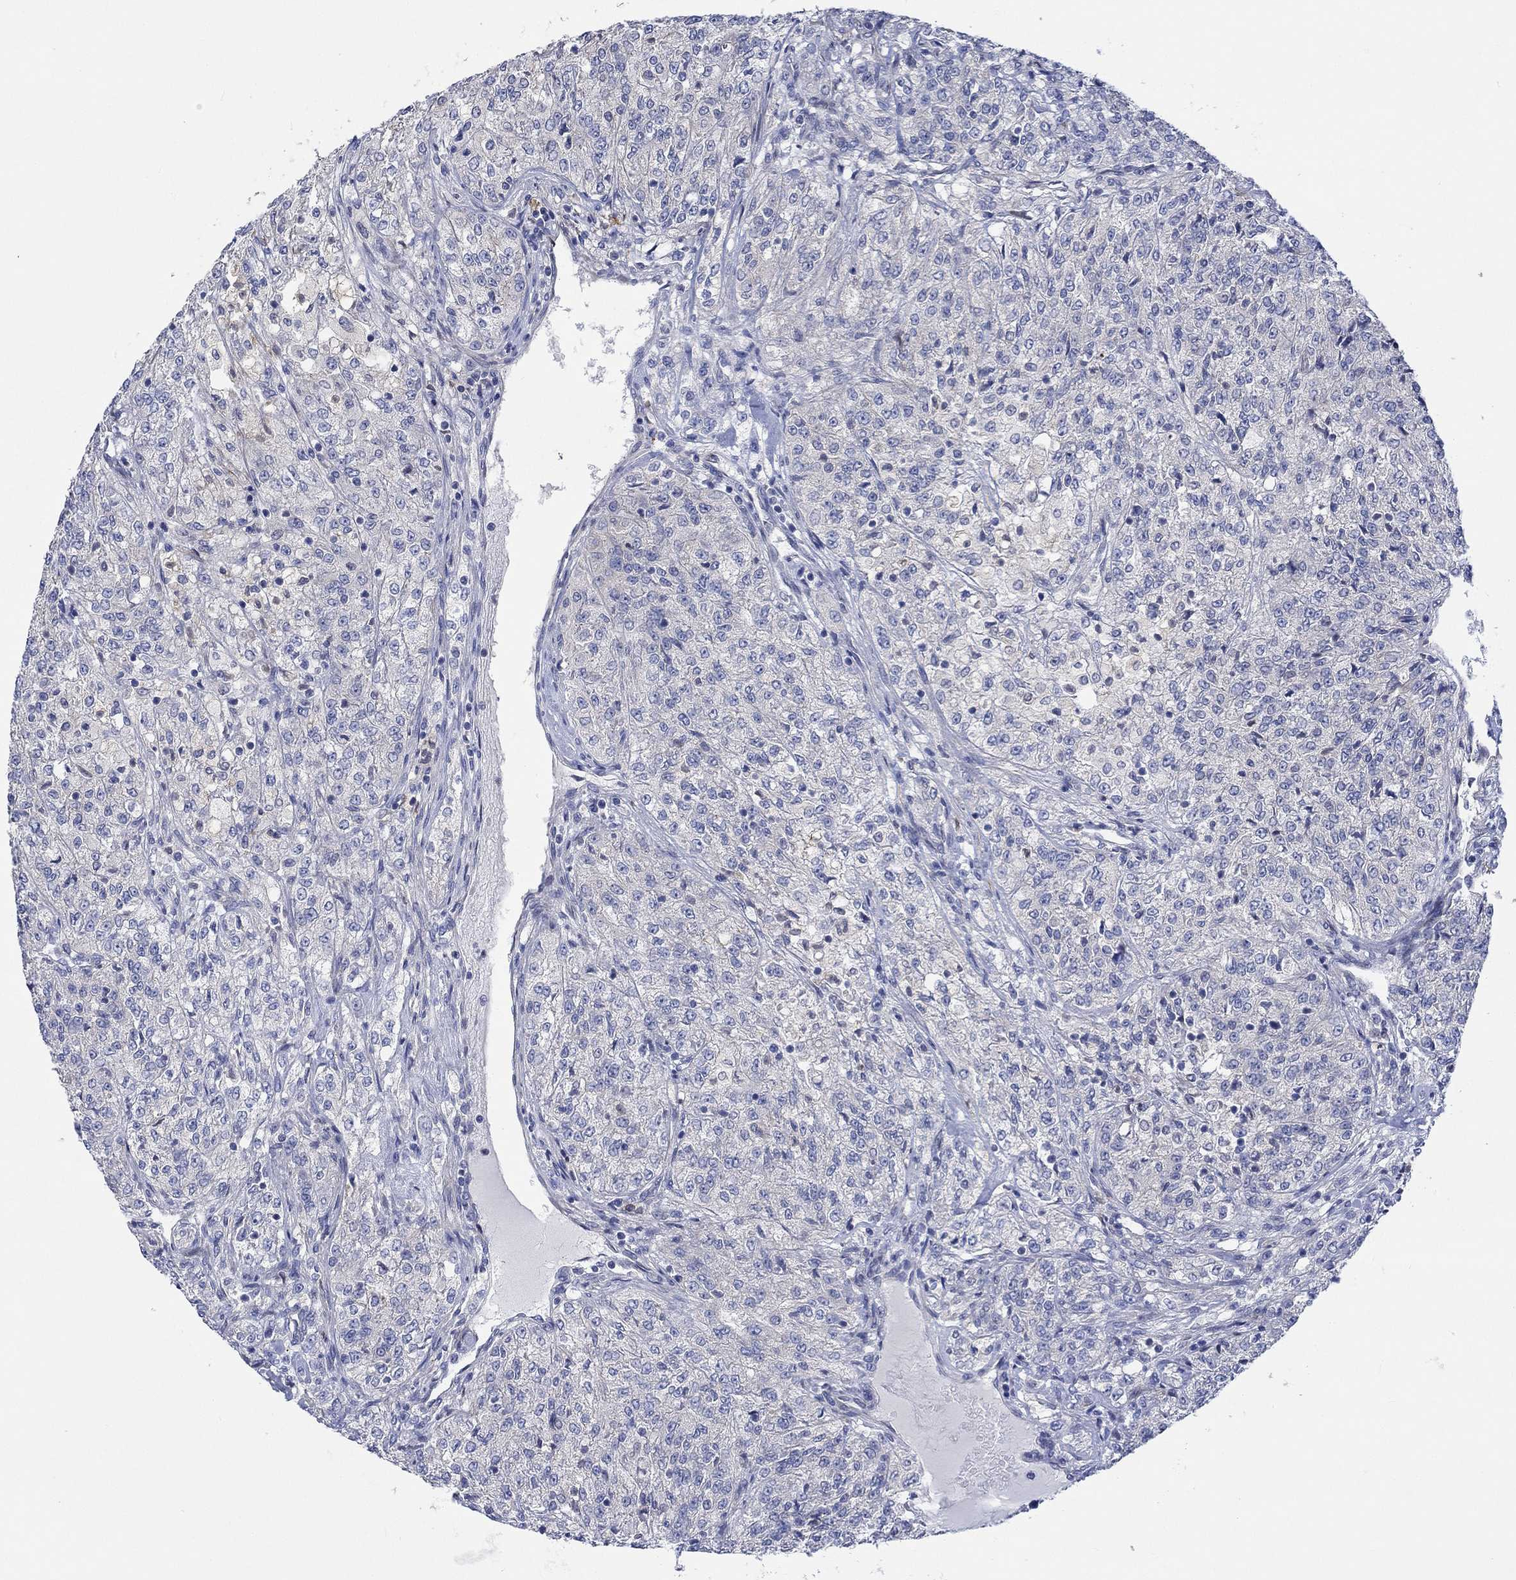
{"staining": {"intensity": "negative", "quantity": "none", "location": "none"}, "tissue": "renal cancer", "cell_type": "Tumor cells", "image_type": "cancer", "snomed": [{"axis": "morphology", "description": "Adenocarcinoma, NOS"}, {"axis": "topography", "description": "Kidney"}], "caption": "There is no significant positivity in tumor cells of renal adenocarcinoma.", "gene": "CAMK1D", "patient": {"sex": "female", "age": 63}}